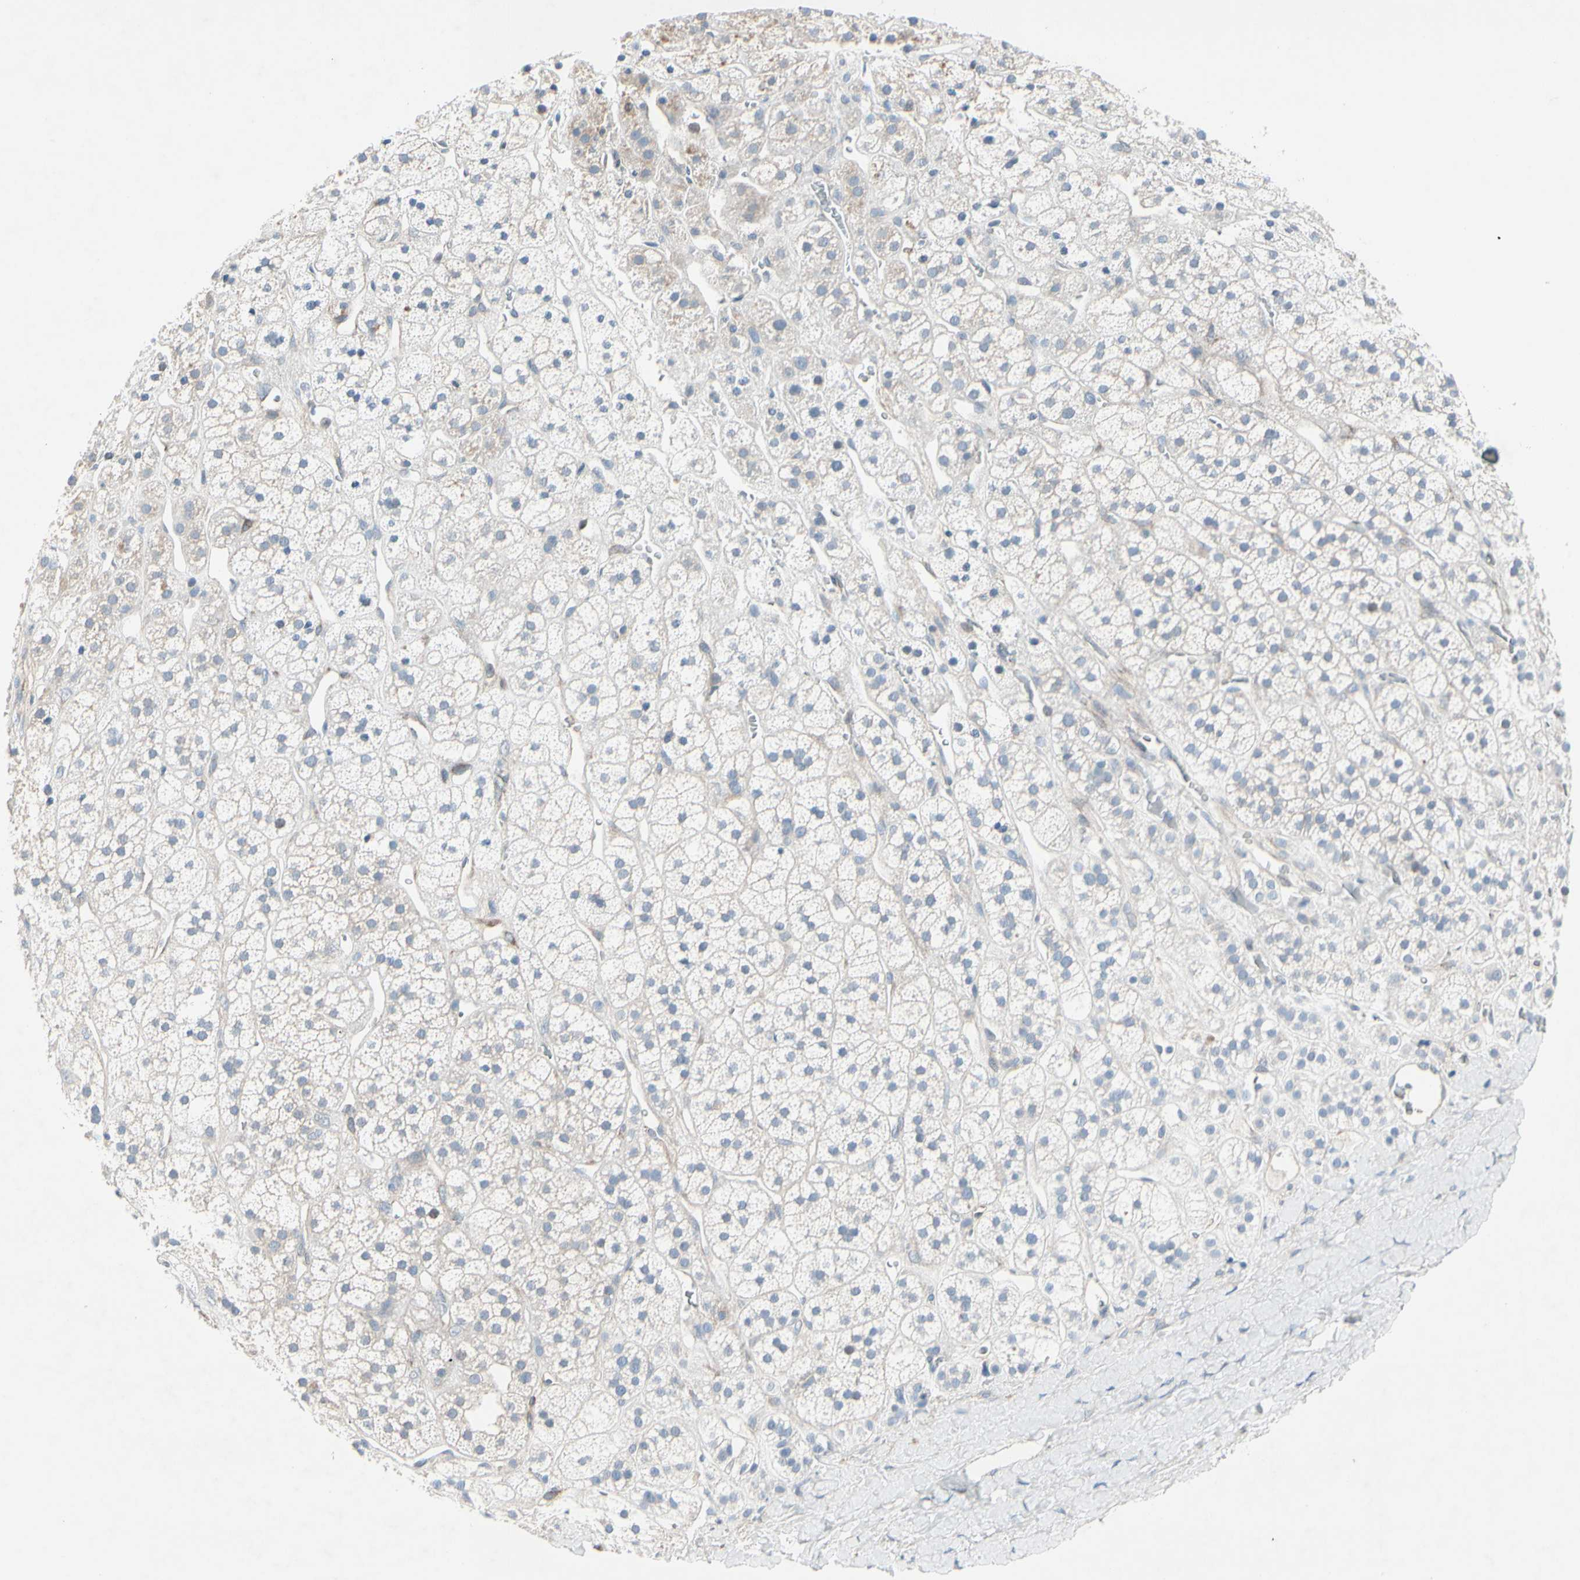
{"staining": {"intensity": "negative", "quantity": "none", "location": "none"}, "tissue": "adrenal gland", "cell_type": "Glandular cells", "image_type": "normal", "snomed": [{"axis": "morphology", "description": "Normal tissue, NOS"}, {"axis": "topography", "description": "Adrenal gland"}], "caption": "The histopathology image exhibits no staining of glandular cells in benign adrenal gland. (DAB (3,3'-diaminobenzidine) immunohistochemistry visualized using brightfield microscopy, high magnification).", "gene": "MAP2", "patient": {"sex": "male", "age": 56}}